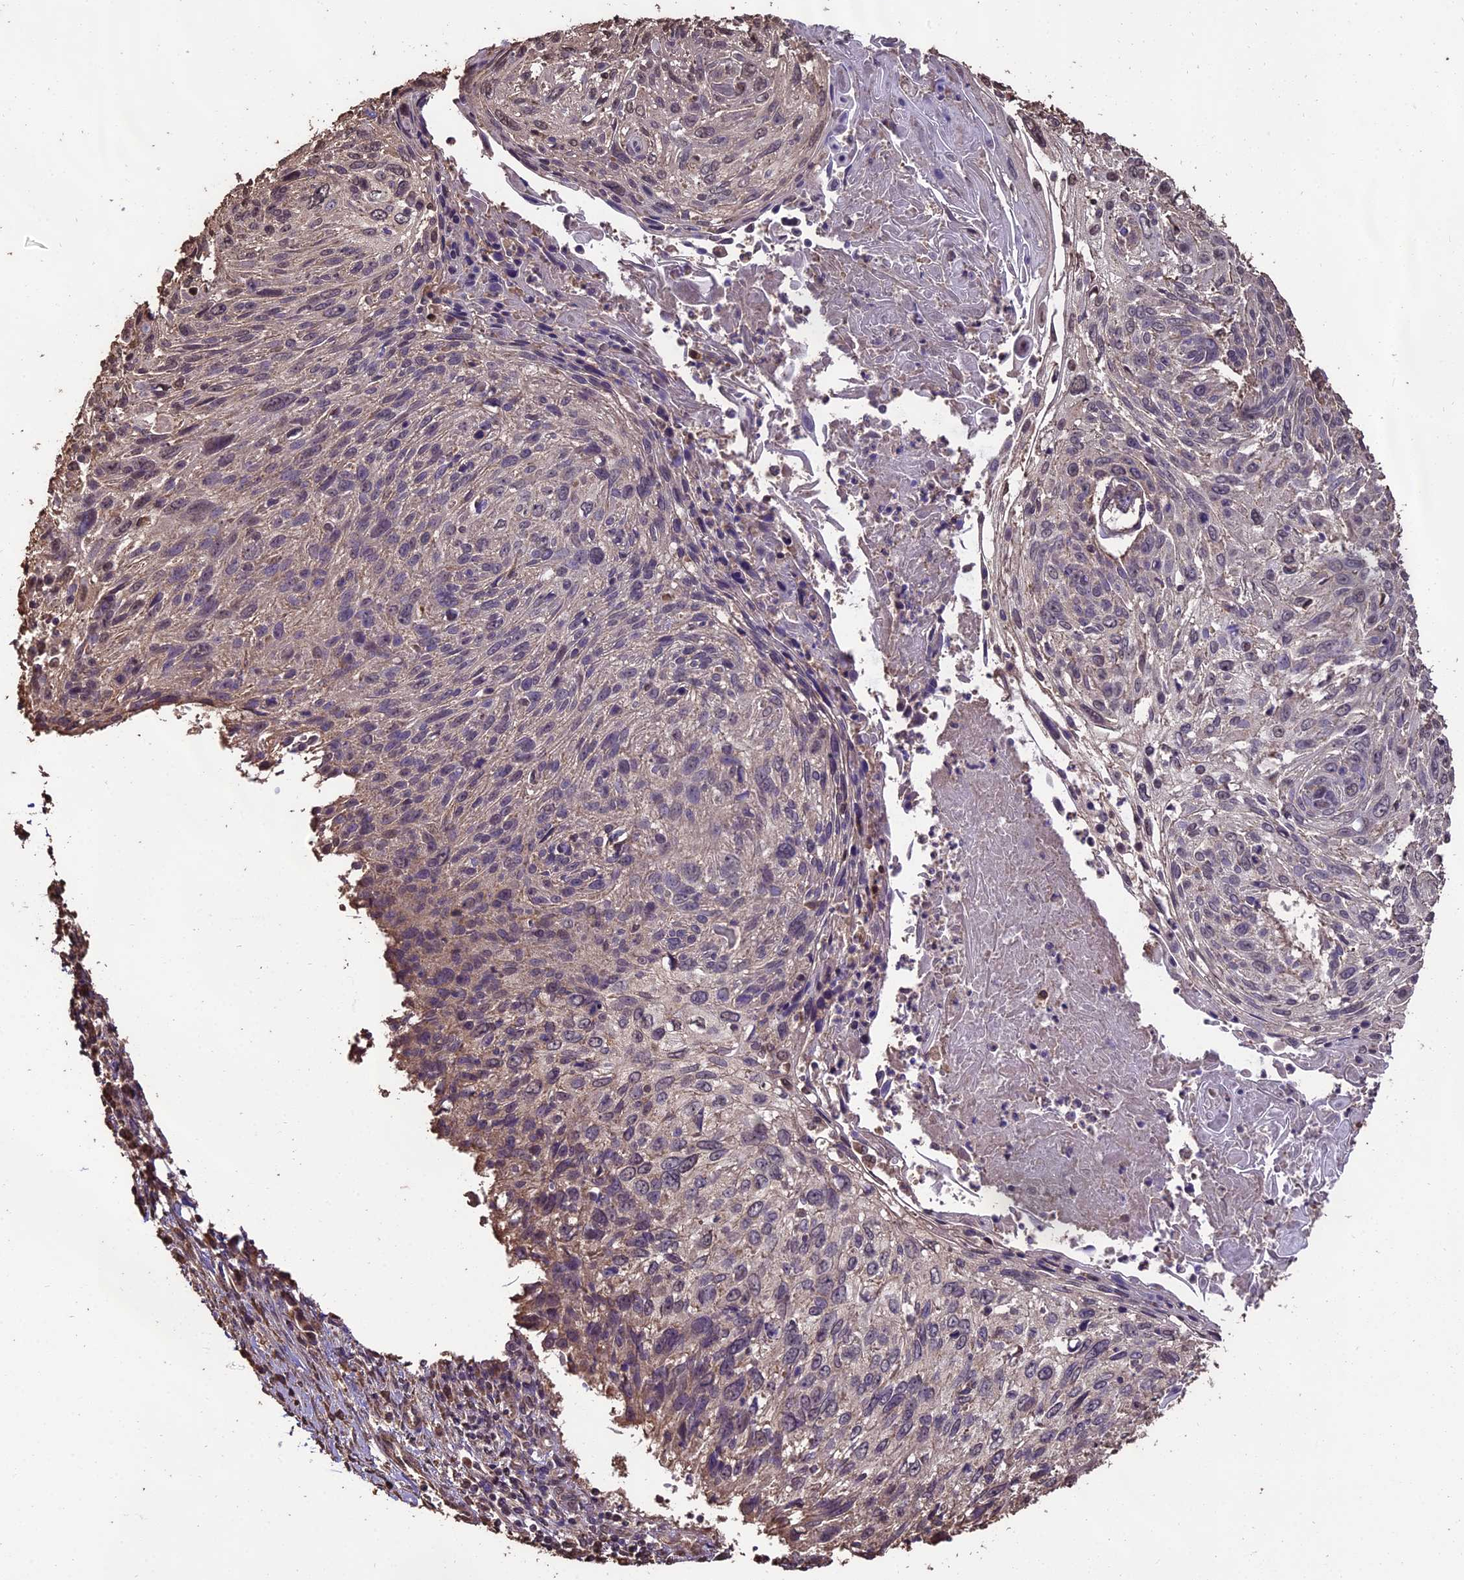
{"staining": {"intensity": "negative", "quantity": "none", "location": "none"}, "tissue": "cervical cancer", "cell_type": "Tumor cells", "image_type": "cancer", "snomed": [{"axis": "morphology", "description": "Squamous cell carcinoma, NOS"}, {"axis": "topography", "description": "Cervix"}], "caption": "Tumor cells are negative for protein expression in human cervical cancer.", "gene": "PGPEP1L", "patient": {"sex": "female", "age": 51}}